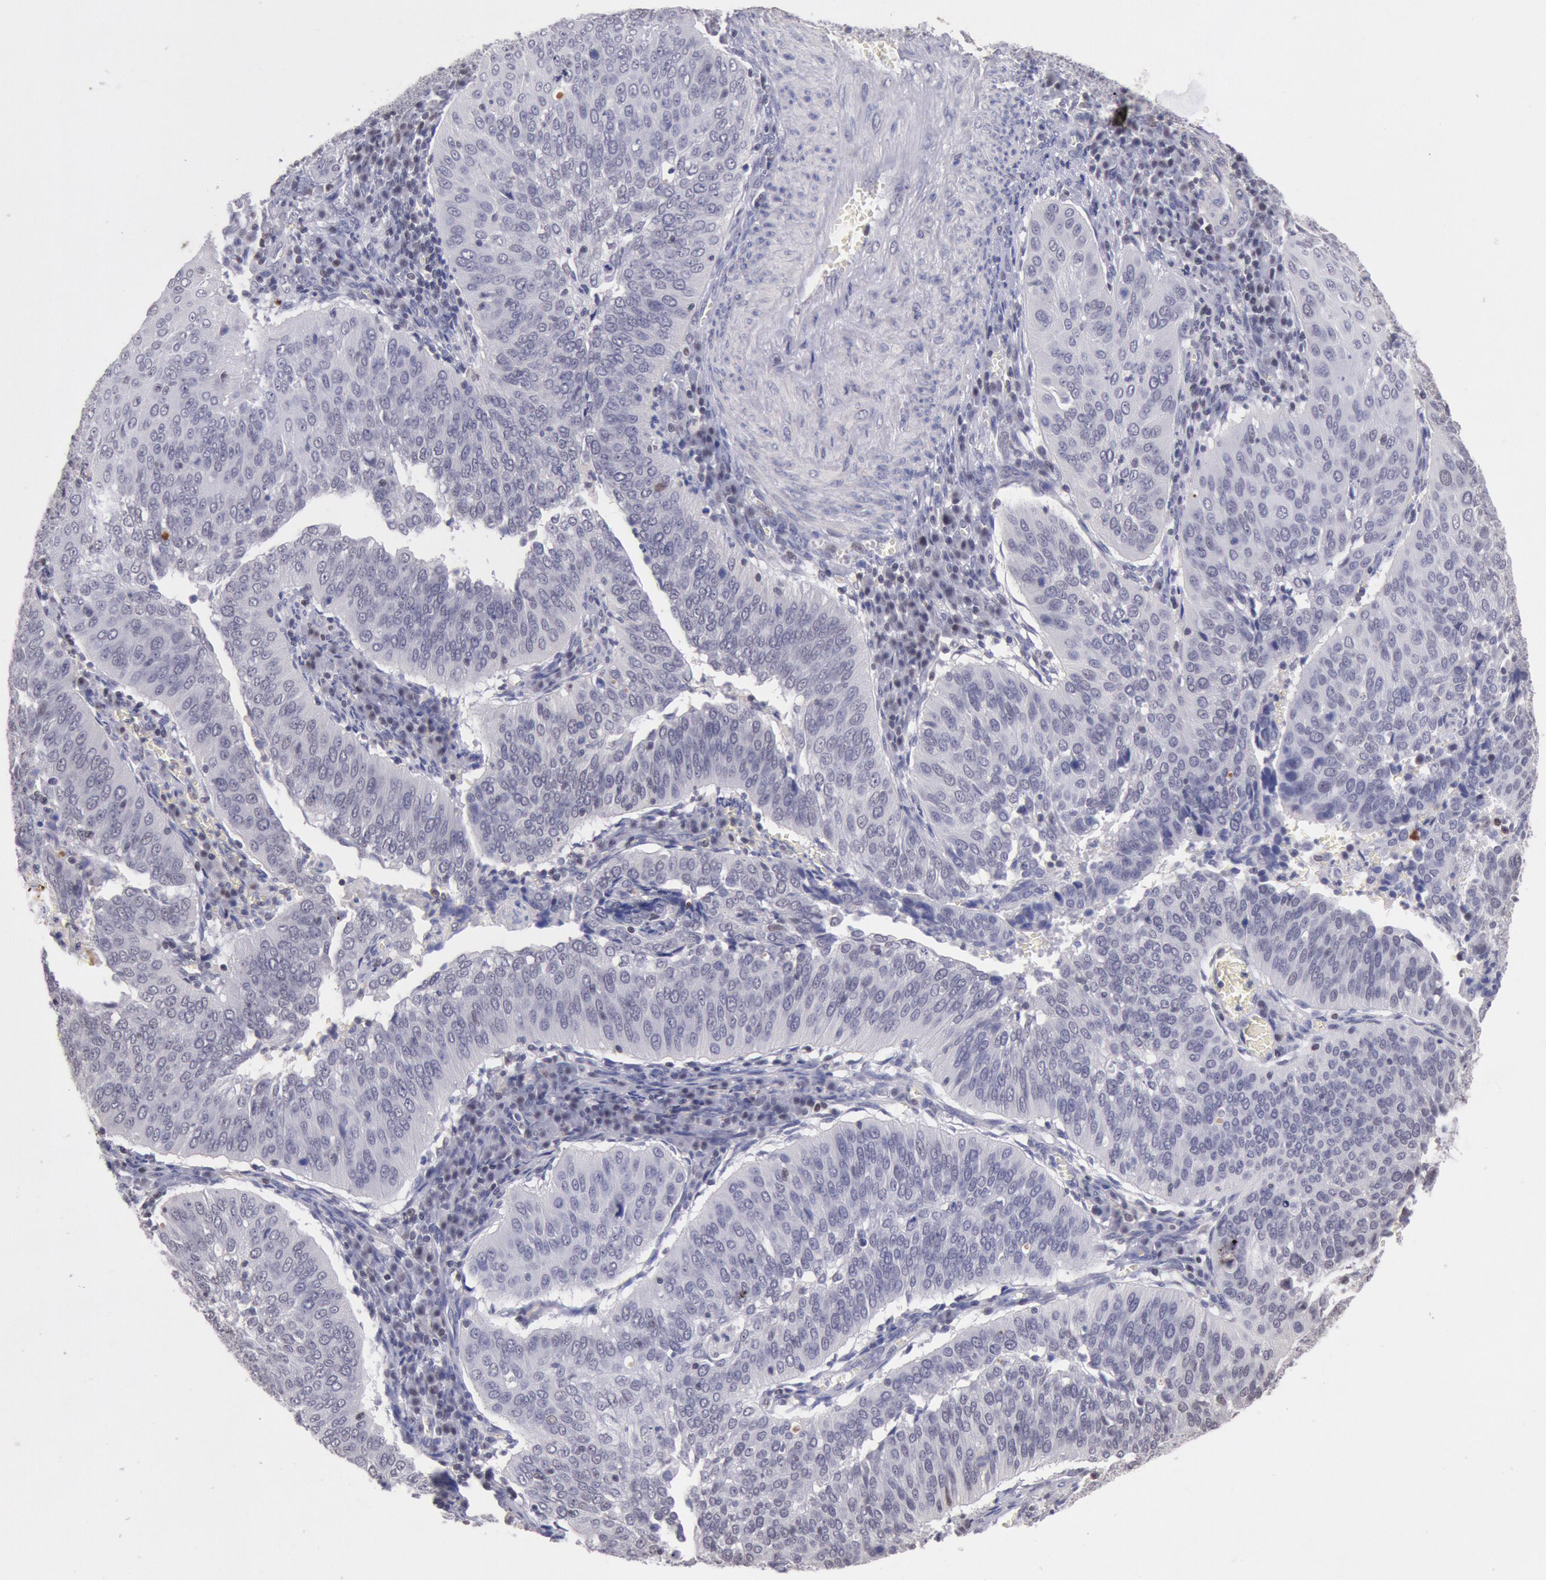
{"staining": {"intensity": "negative", "quantity": "none", "location": "none"}, "tissue": "cervical cancer", "cell_type": "Tumor cells", "image_type": "cancer", "snomed": [{"axis": "morphology", "description": "Squamous cell carcinoma, NOS"}, {"axis": "topography", "description": "Cervix"}], "caption": "Immunohistochemistry of cervical cancer (squamous cell carcinoma) reveals no positivity in tumor cells.", "gene": "MYH7", "patient": {"sex": "female", "age": 39}}